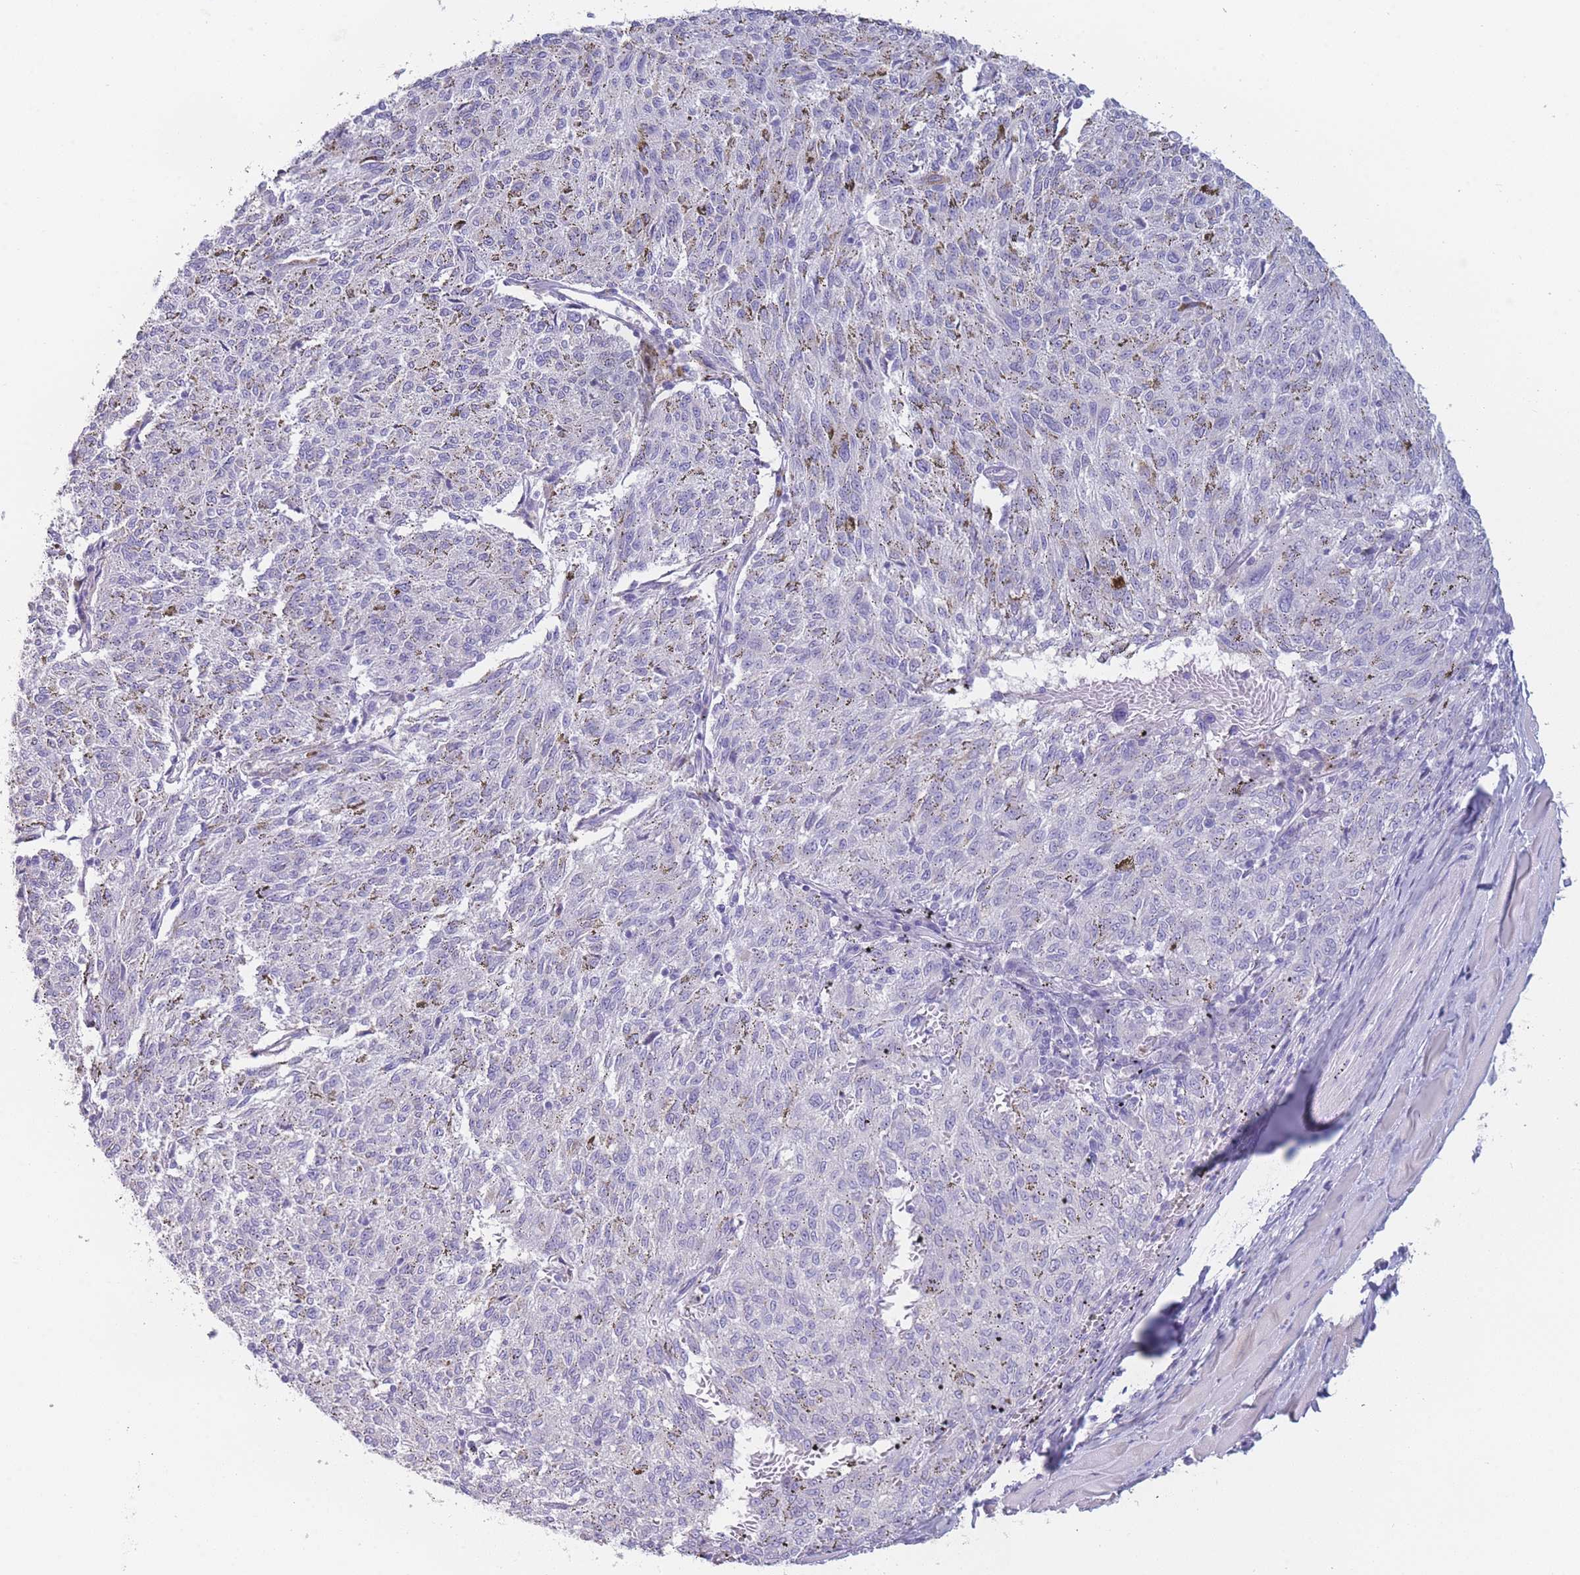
{"staining": {"intensity": "negative", "quantity": "none", "location": "none"}, "tissue": "melanoma", "cell_type": "Tumor cells", "image_type": "cancer", "snomed": [{"axis": "morphology", "description": "Malignant melanoma, NOS"}, {"axis": "topography", "description": "Skin"}], "caption": "Photomicrograph shows no protein staining in tumor cells of malignant melanoma tissue. (Immunohistochemistry (ihc), brightfield microscopy, high magnification).", "gene": "ZNF627", "patient": {"sex": "female", "age": 72}}